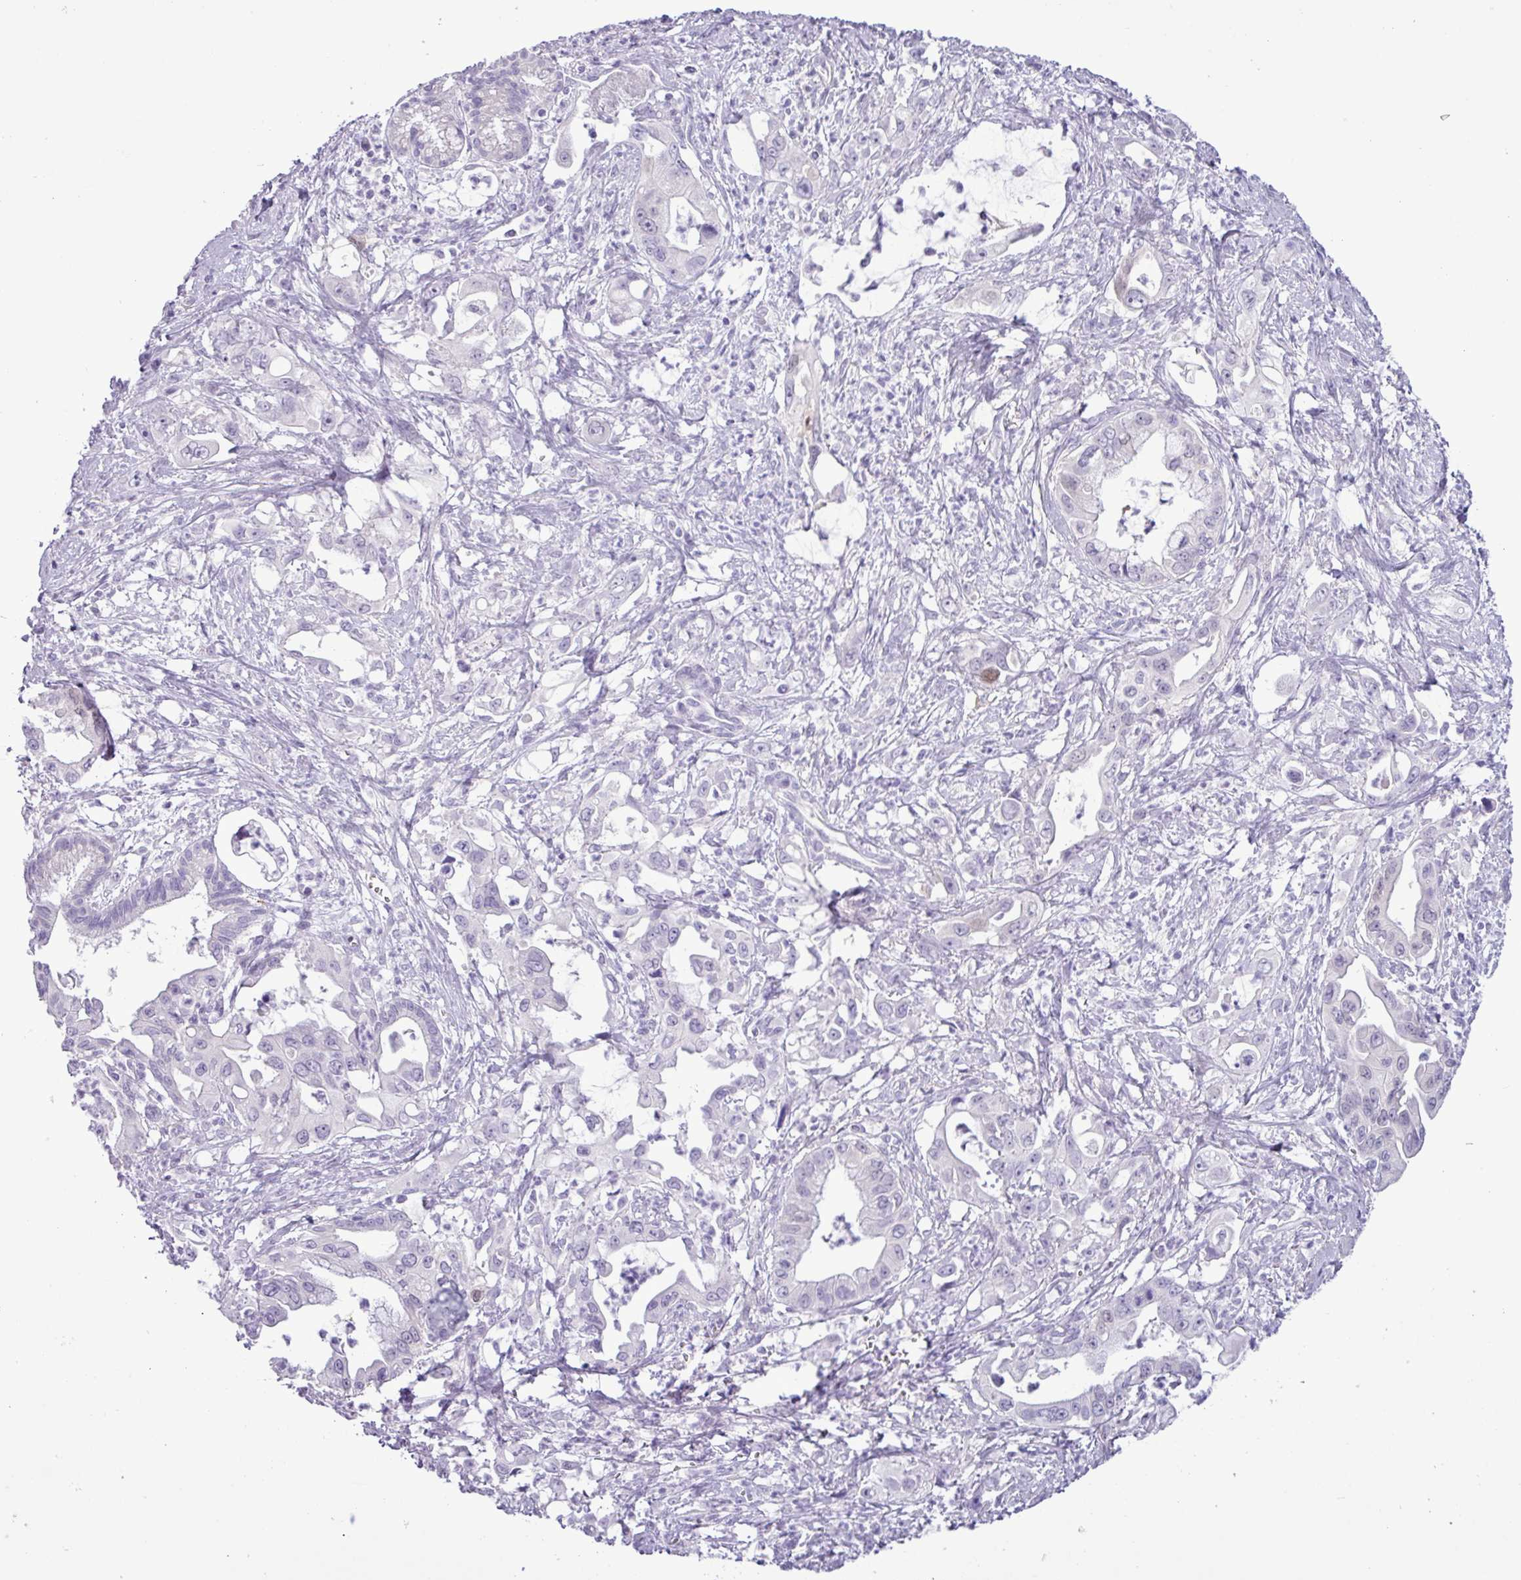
{"staining": {"intensity": "negative", "quantity": "none", "location": "none"}, "tissue": "pancreatic cancer", "cell_type": "Tumor cells", "image_type": "cancer", "snomed": [{"axis": "morphology", "description": "Adenocarcinoma, NOS"}, {"axis": "topography", "description": "Pancreas"}], "caption": "Immunohistochemistry (IHC) histopathology image of neoplastic tissue: pancreatic cancer stained with DAB (3,3'-diaminobenzidine) displays no significant protein staining in tumor cells.", "gene": "ALDH3A1", "patient": {"sex": "male", "age": 61}}